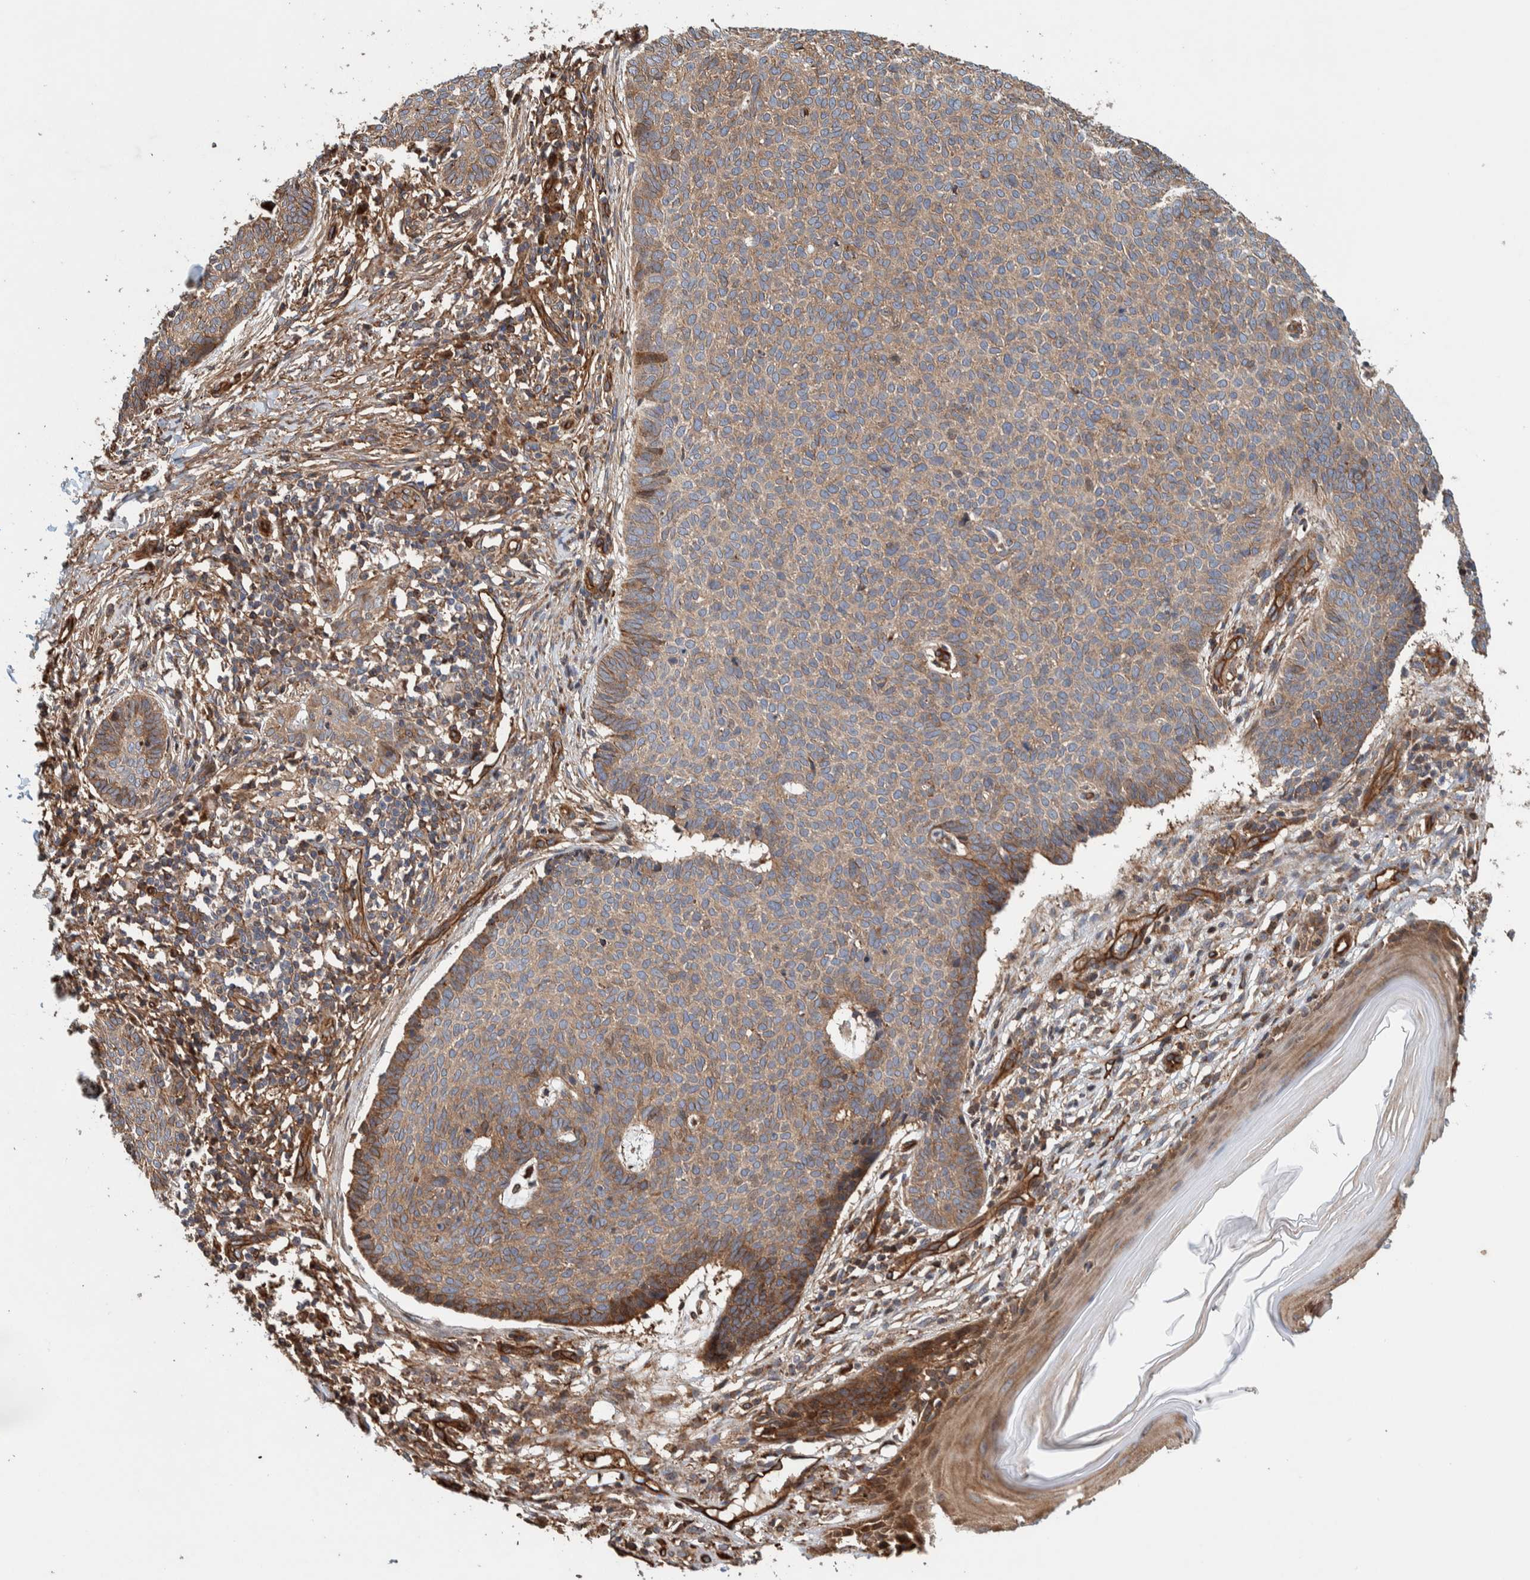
{"staining": {"intensity": "moderate", "quantity": ">75%", "location": "cytoplasmic/membranous"}, "tissue": "skin cancer", "cell_type": "Tumor cells", "image_type": "cancer", "snomed": [{"axis": "morphology", "description": "Normal tissue, NOS"}, {"axis": "morphology", "description": "Basal cell carcinoma"}, {"axis": "topography", "description": "Skin"}], "caption": "Brown immunohistochemical staining in human skin cancer shows moderate cytoplasmic/membranous positivity in about >75% of tumor cells.", "gene": "PKD1L1", "patient": {"sex": "male", "age": 50}}